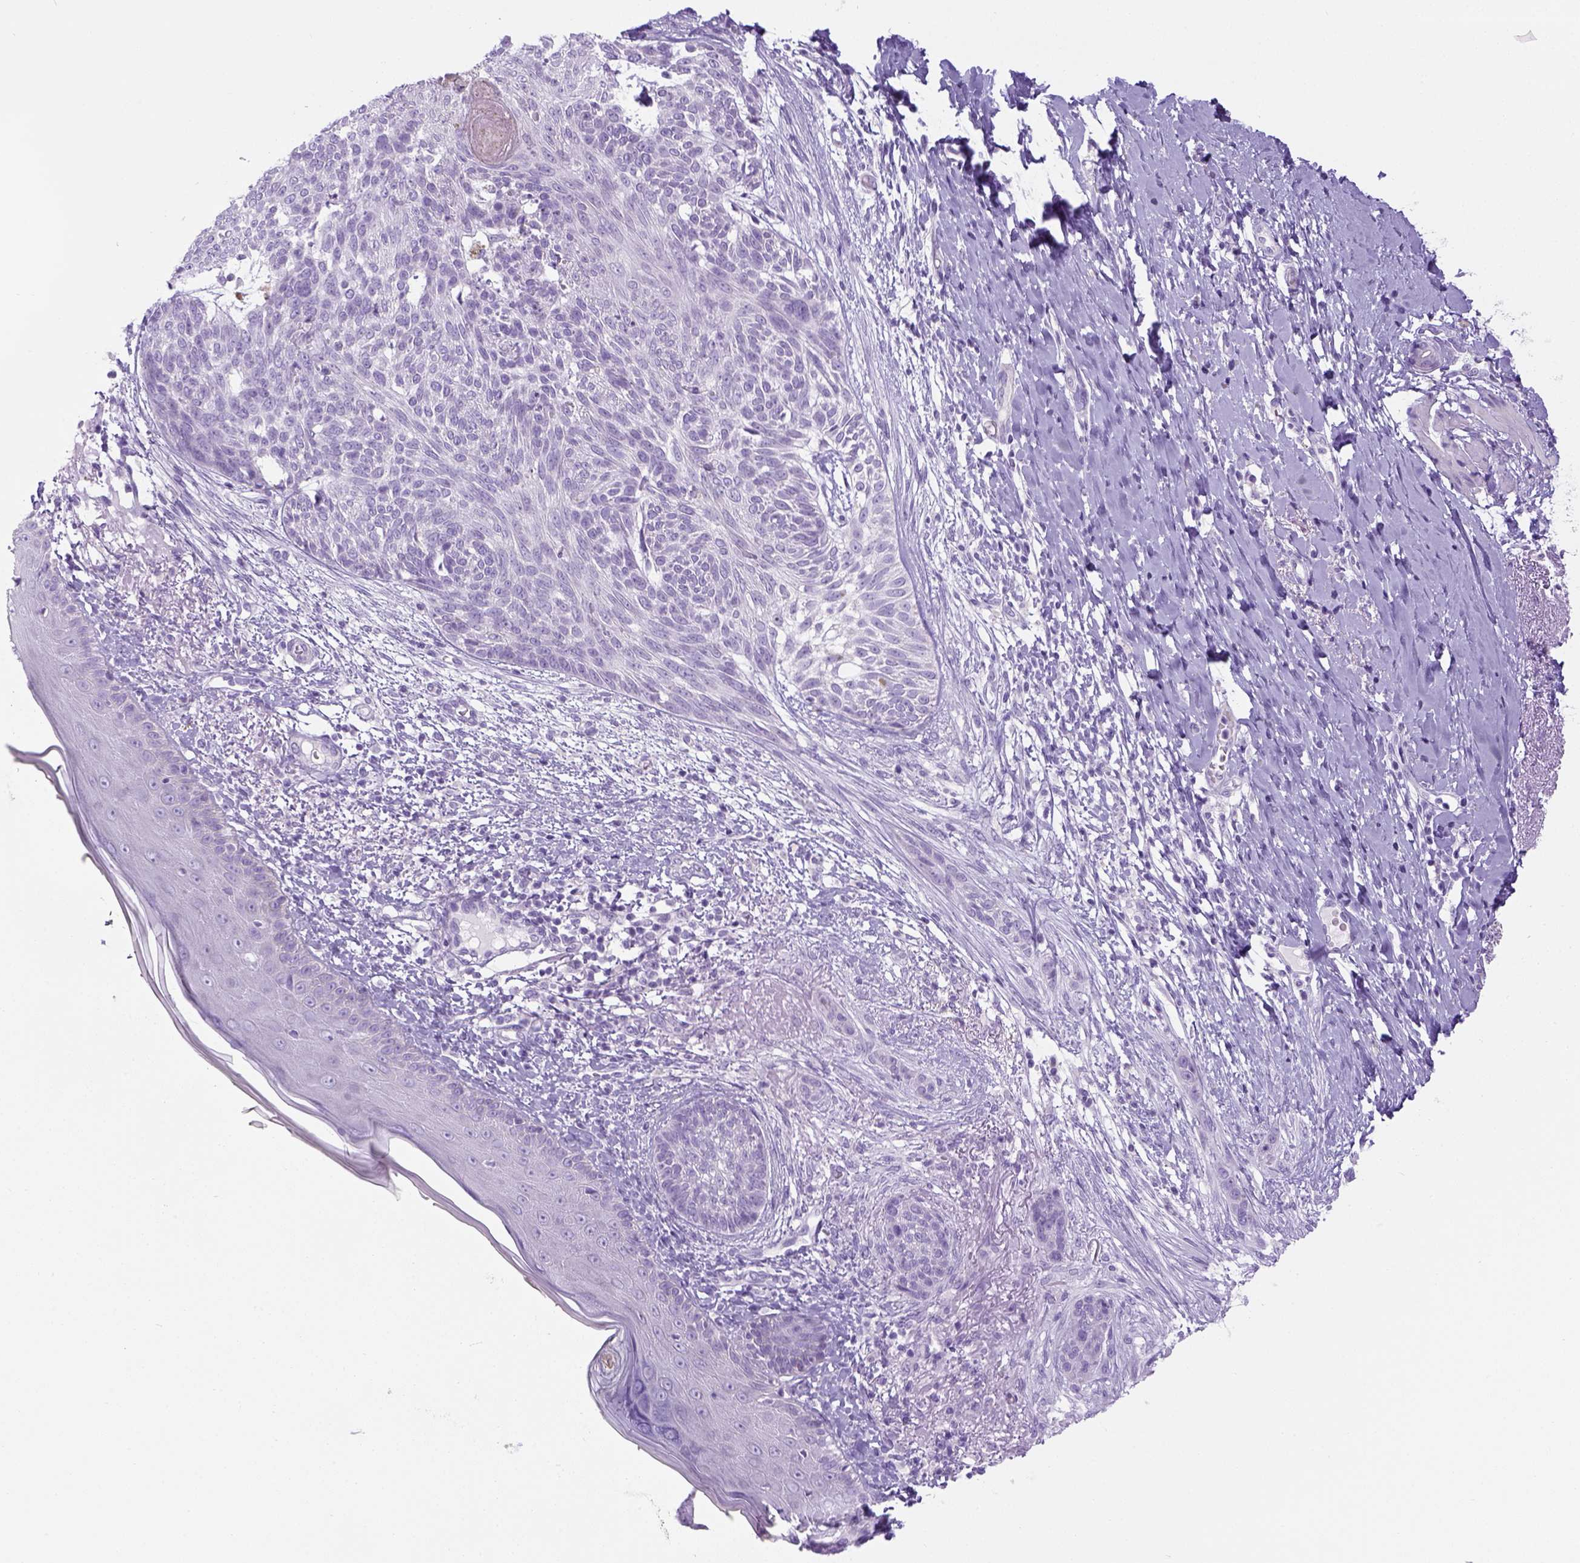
{"staining": {"intensity": "negative", "quantity": "none", "location": "none"}, "tissue": "skin cancer", "cell_type": "Tumor cells", "image_type": "cancer", "snomed": [{"axis": "morphology", "description": "Normal tissue, NOS"}, {"axis": "morphology", "description": "Basal cell carcinoma"}, {"axis": "topography", "description": "Skin"}], "caption": "DAB immunohistochemical staining of skin cancer demonstrates no significant positivity in tumor cells.", "gene": "LGSN", "patient": {"sex": "male", "age": 84}}